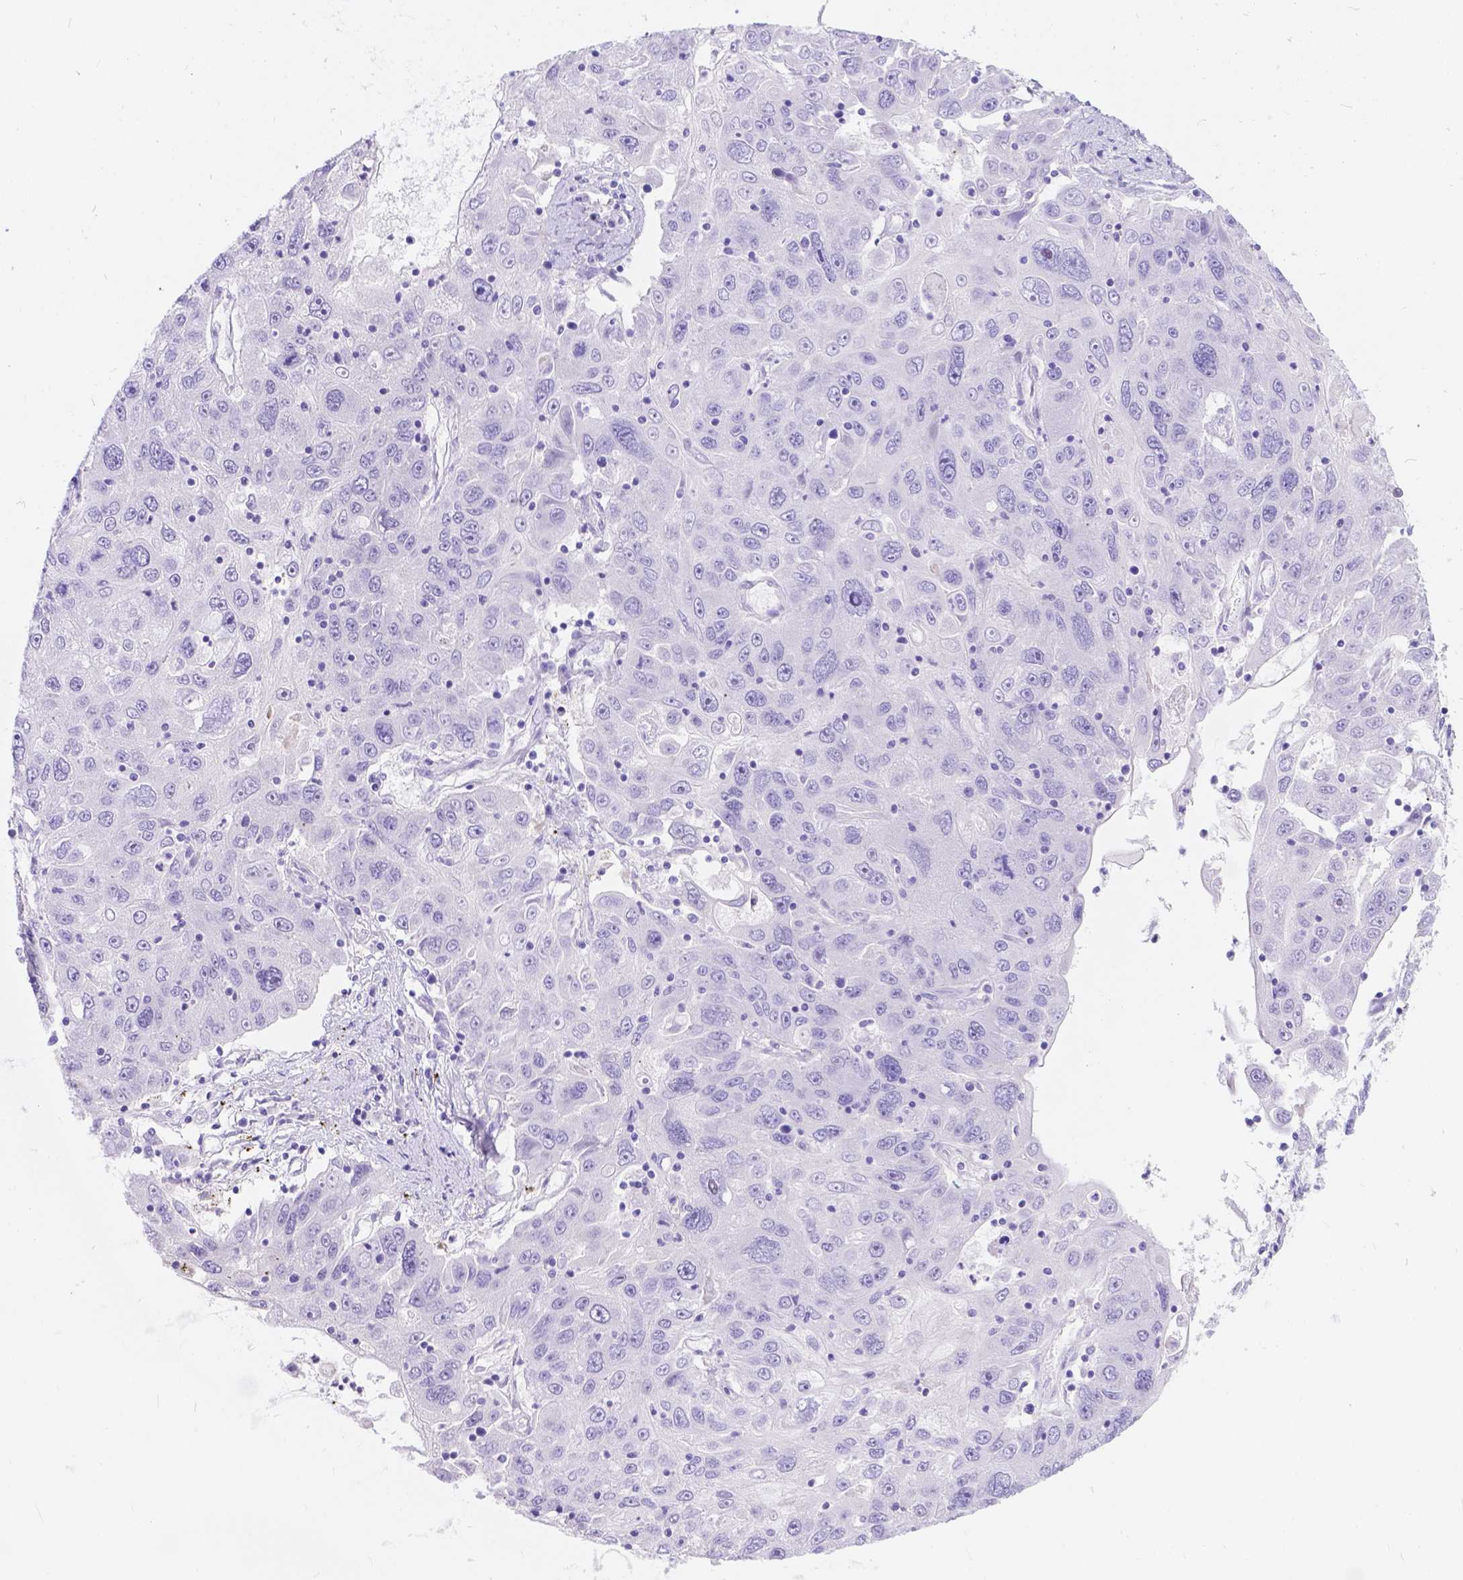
{"staining": {"intensity": "negative", "quantity": "none", "location": "none"}, "tissue": "stomach cancer", "cell_type": "Tumor cells", "image_type": "cancer", "snomed": [{"axis": "morphology", "description": "Adenocarcinoma, NOS"}, {"axis": "topography", "description": "Stomach"}], "caption": "Protein analysis of stomach cancer (adenocarcinoma) demonstrates no significant staining in tumor cells.", "gene": "KLHL10", "patient": {"sex": "male", "age": 56}}